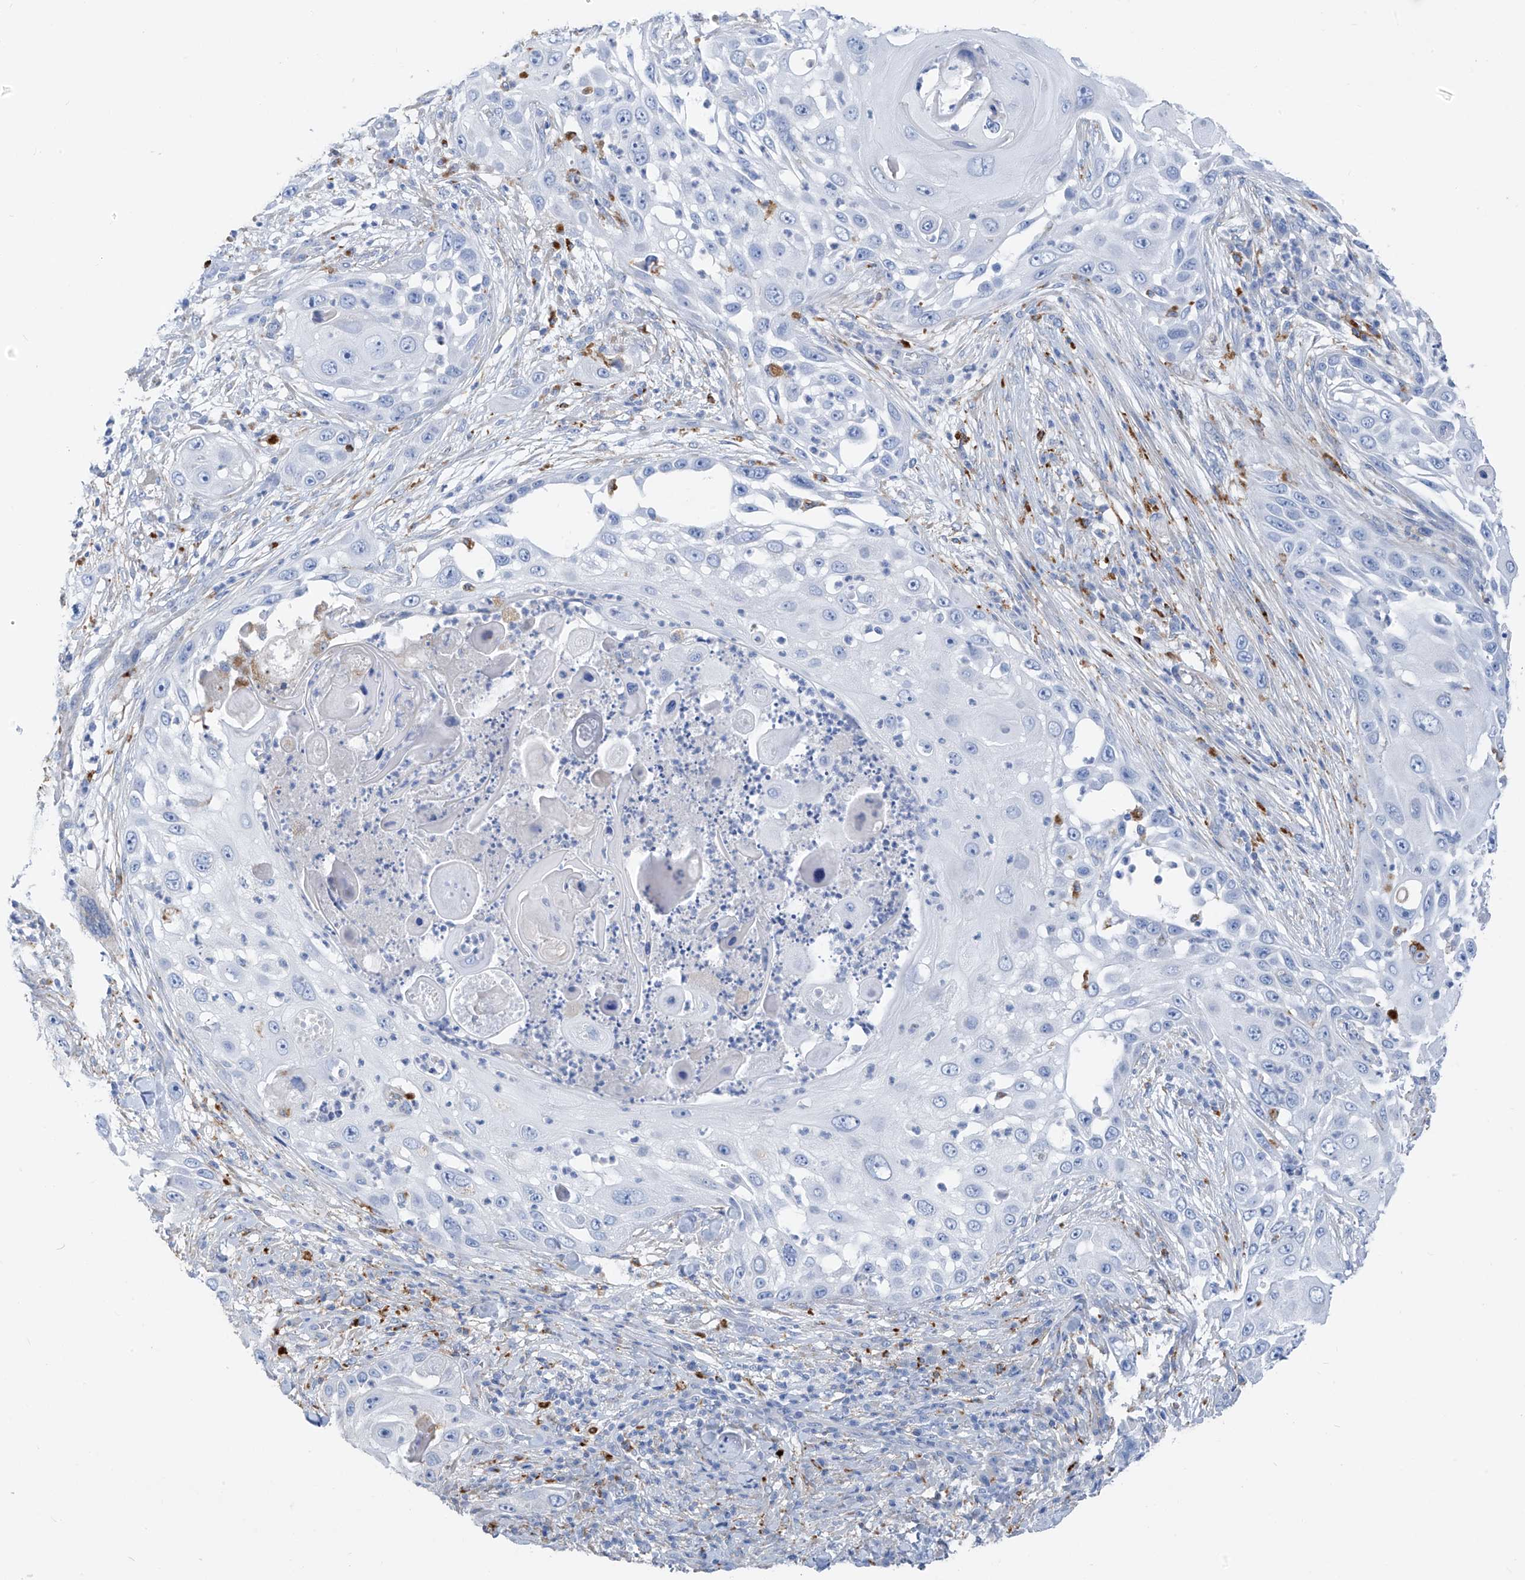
{"staining": {"intensity": "negative", "quantity": "none", "location": "none"}, "tissue": "skin cancer", "cell_type": "Tumor cells", "image_type": "cancer", "snomed": [{"axis": "morphology", "description": "Squamous cell carcinoma, NOS"}, {"axis": "topography", "description": "Skin"}], "caption": "Immunohistochemical staining of skin cancer exhibits no significant staining in tumor cells. (Brightfield microscopy of DAB (3,3'-diaminobenzidine) IHC at high magnification).", "gene": "GLMP", "patient": {"sex": "female", "age": 44}}